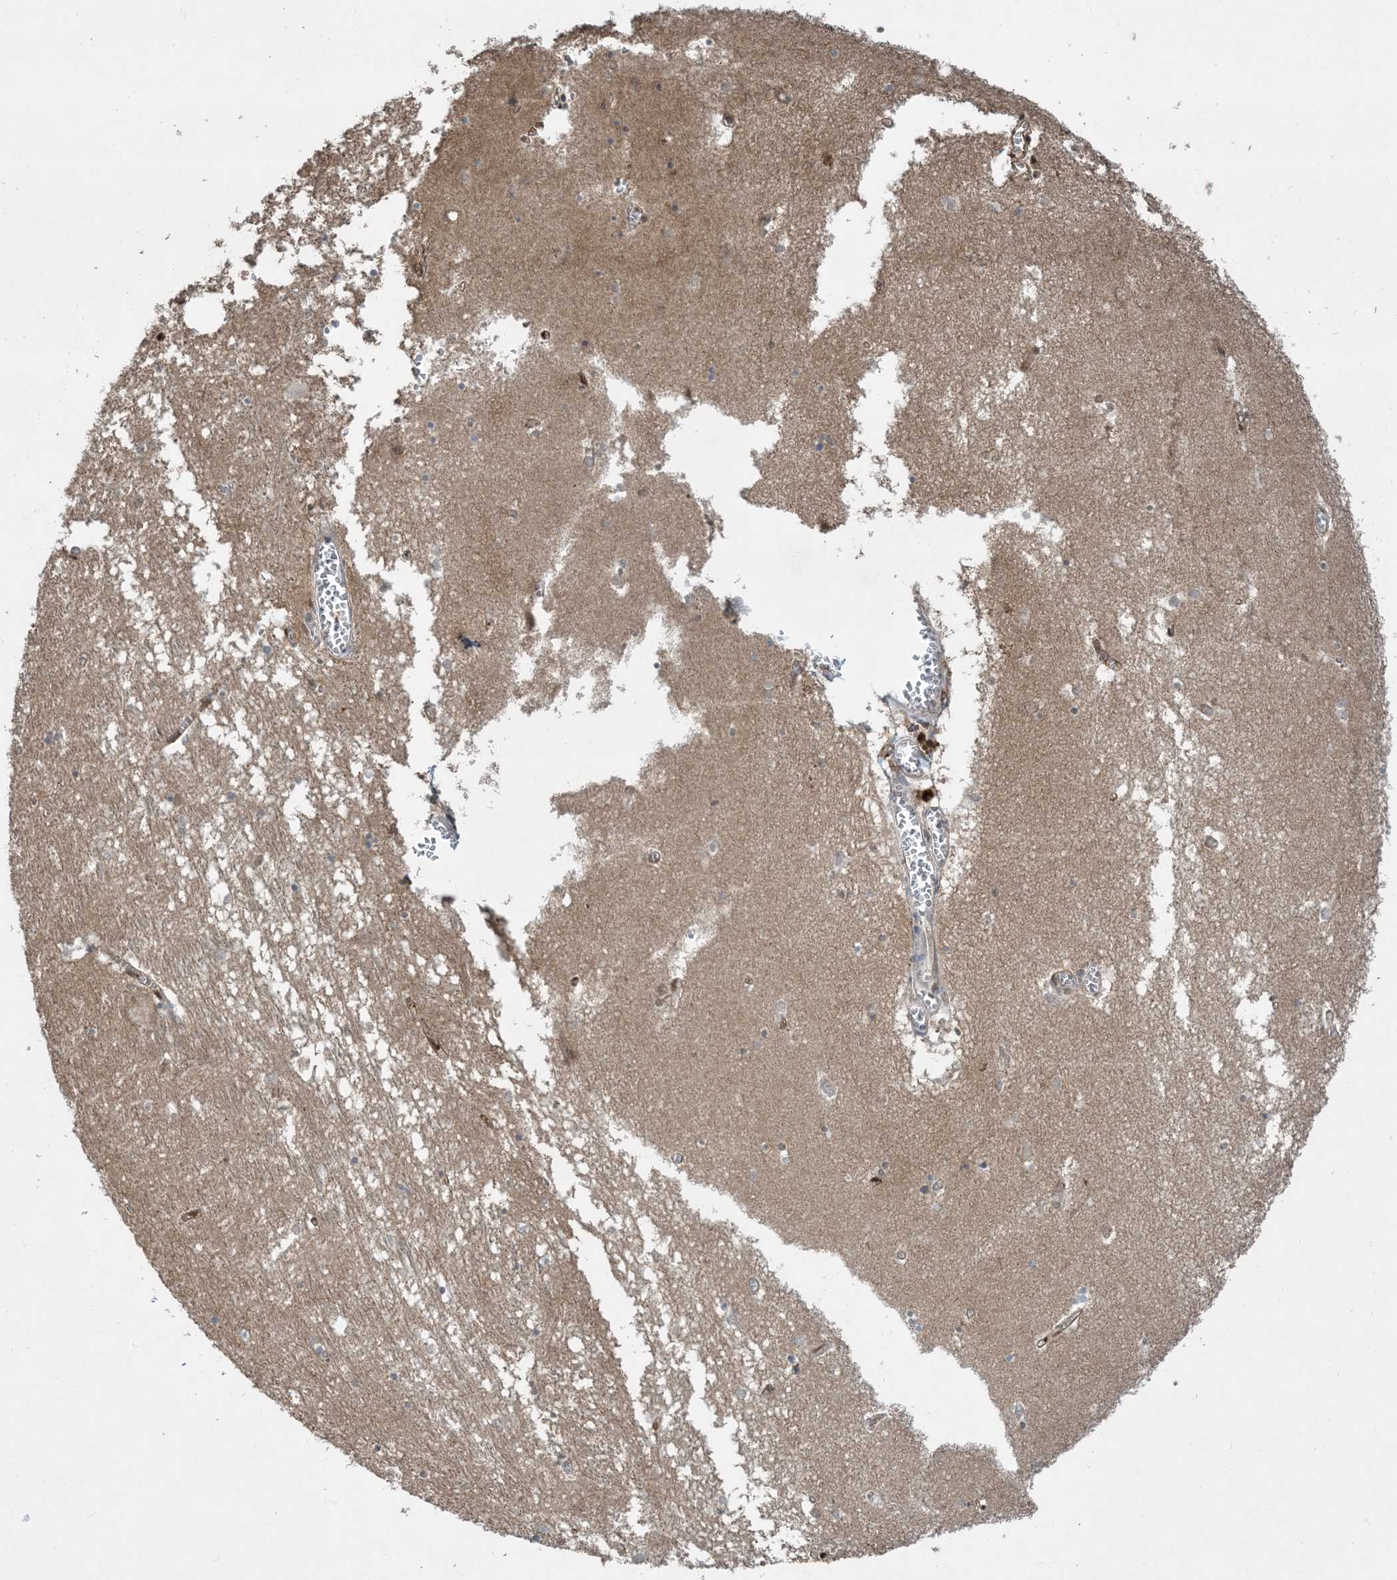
{"staining": {"intensity": "weak", "quantity": "<25%", "location": "cytoplasmic/membranous"}, "tissue": "hippocampus", "cell_type": "Glial cells", "image_type": "normal", "snomed": [{"axis": "morphology", "description": "Normal tissue, NOS"}, {"axis": "topography", "description": "Hippocampus"}], "caption": "IHC photomicrograph of benign hippocampus stained for a protein (brown), which exhibits no staining in glial cells. (DAB (3,3'-diaminobenzidine) immunohistochemistry visualized using brightfield microscopy, high magnification).", "gene": "PPM1F", "patient": {"sex": "male", "age": 70}}